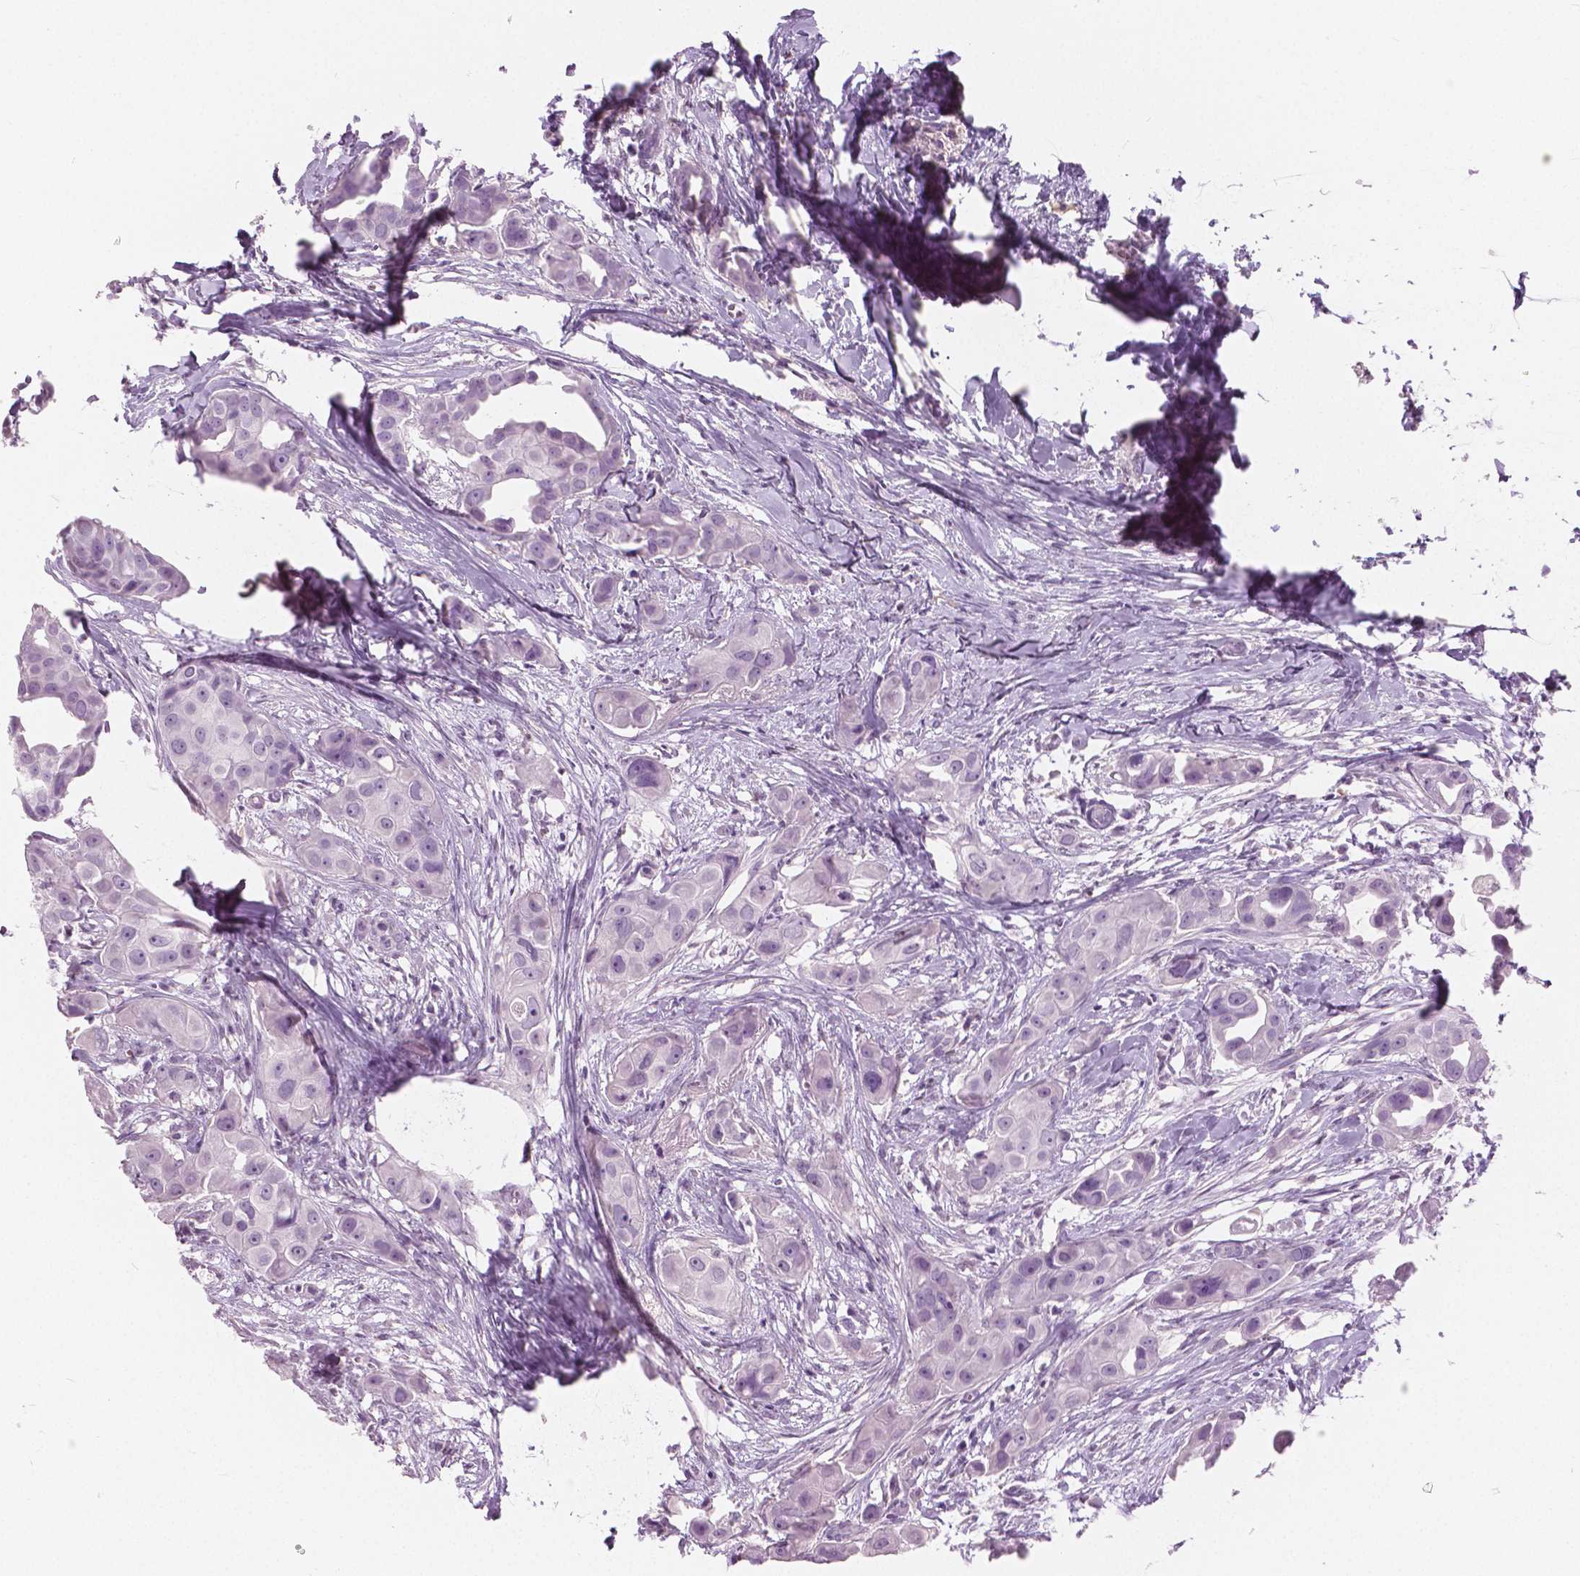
{"staining": {"intensity": "negative", "quantity": "none", "location": "none"}, "tissue": "breast cancer", "cell_type": "Tumor cells", "image_type": "cancer", "snomed": [{"axis": "morphology", "description": "Duct carcinoma"}, {"axis": "topography", "description": "Breast"}], "caption": "Histopathology image shows no significant protein expression in tumor cells of intraductal carcinoma (breast).", "gene": "GALM", "patient": {"sex": "female", "age": 38}}